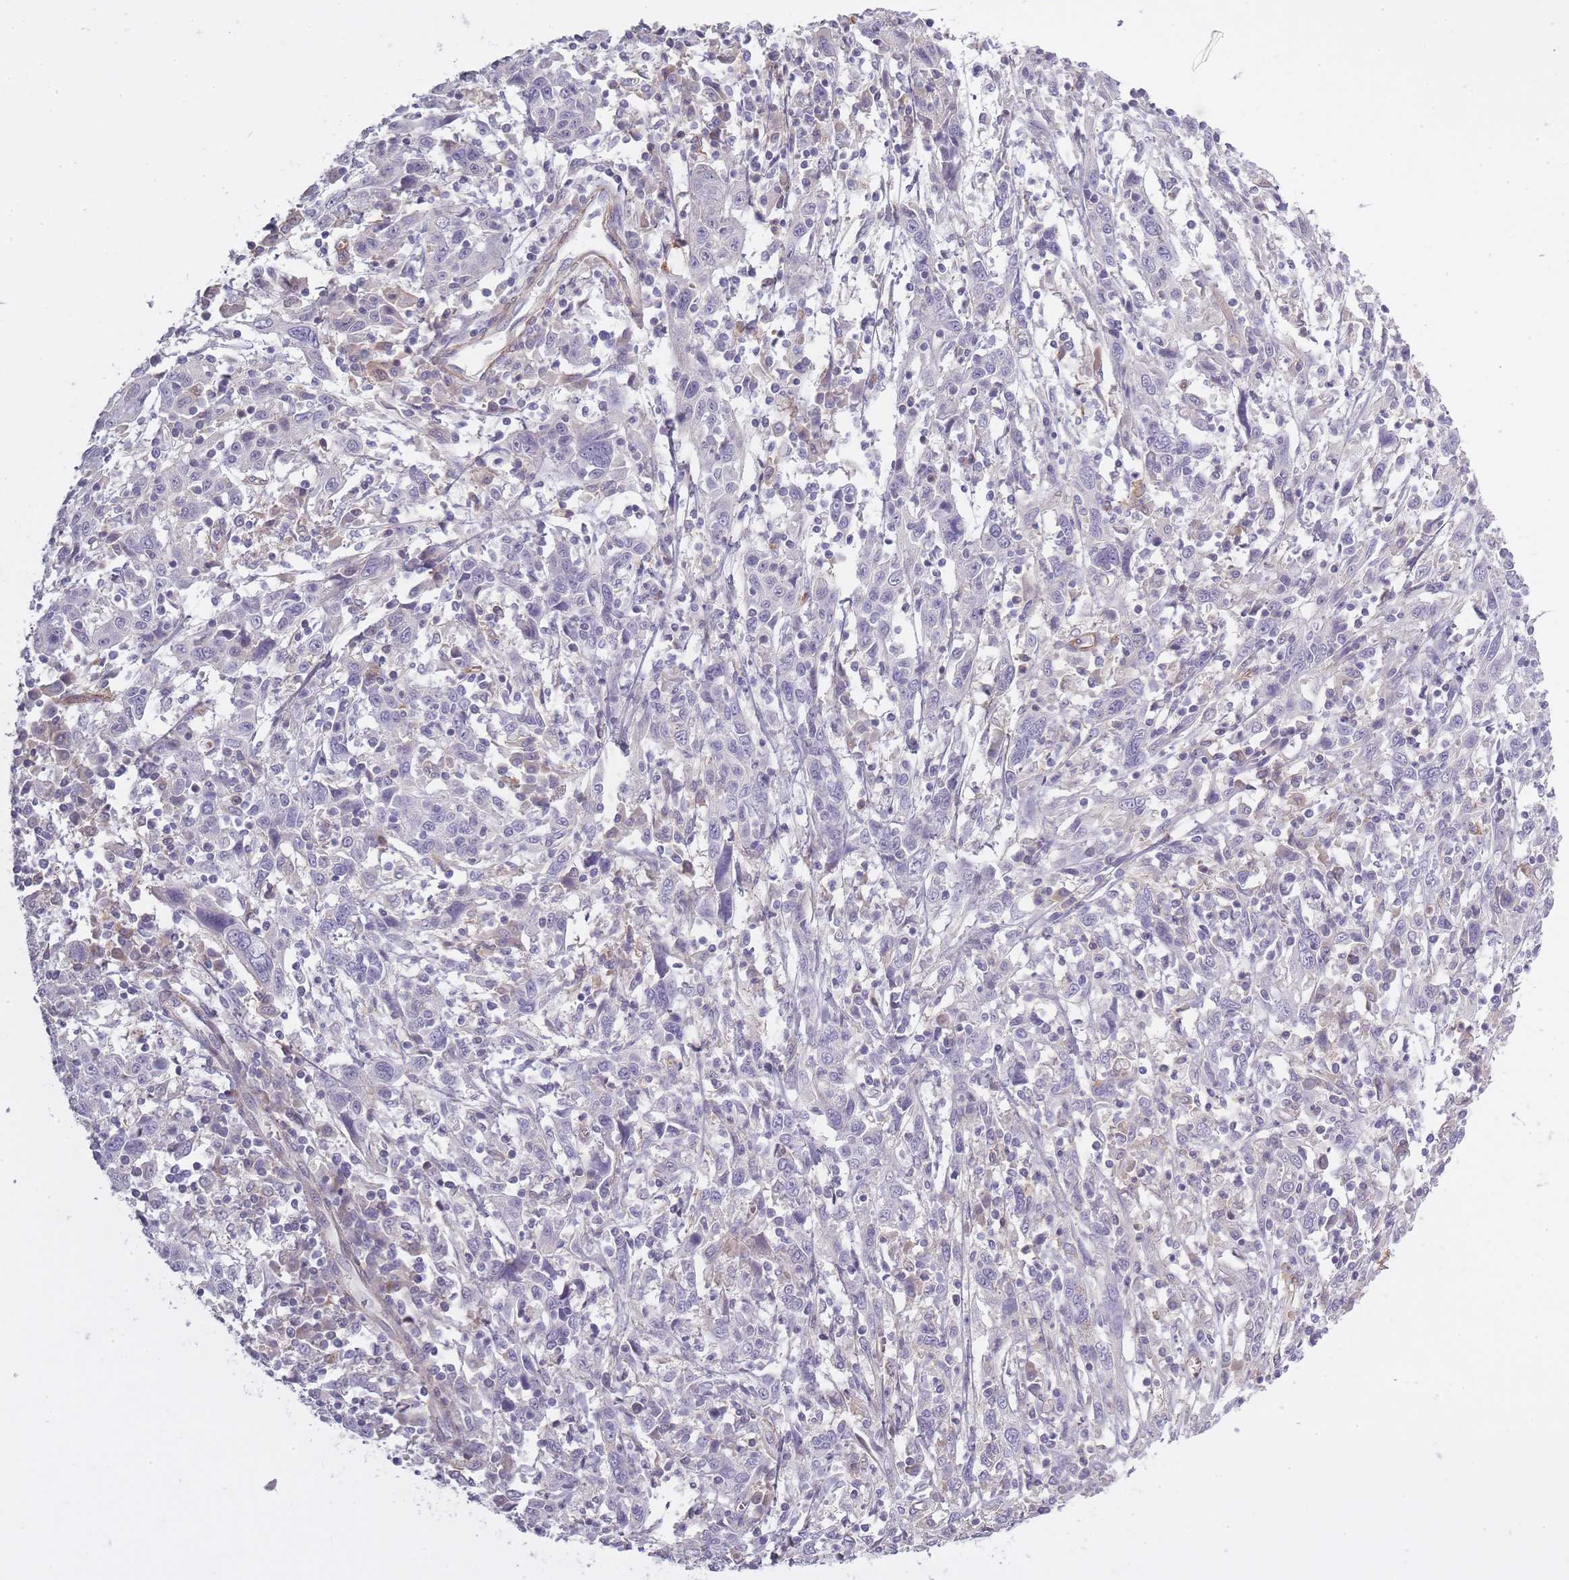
{"staining": {"intensity": "negative", "quantity": "none", "location": "none"}, "tissue": "cervical cancer", "cell_type": "Tumor cells", "image_type": "cancer", "snomed": [{"axis": "morphology", "description": "Squamous cell carcinoma, NOS"}, {"axis": "topography", "description": "Cervix"}], "caption": "Micrograph shows no protein positivity in tumor cells of cervical squamous cell carcinoma tissue. (DAB (3,3'-diaminobenzidine) immunohistochemistry visualized using brightfield microscopy, high magnification).", "gene": "SLC8A2", "patient": {"sex": "female", "age": 46}}